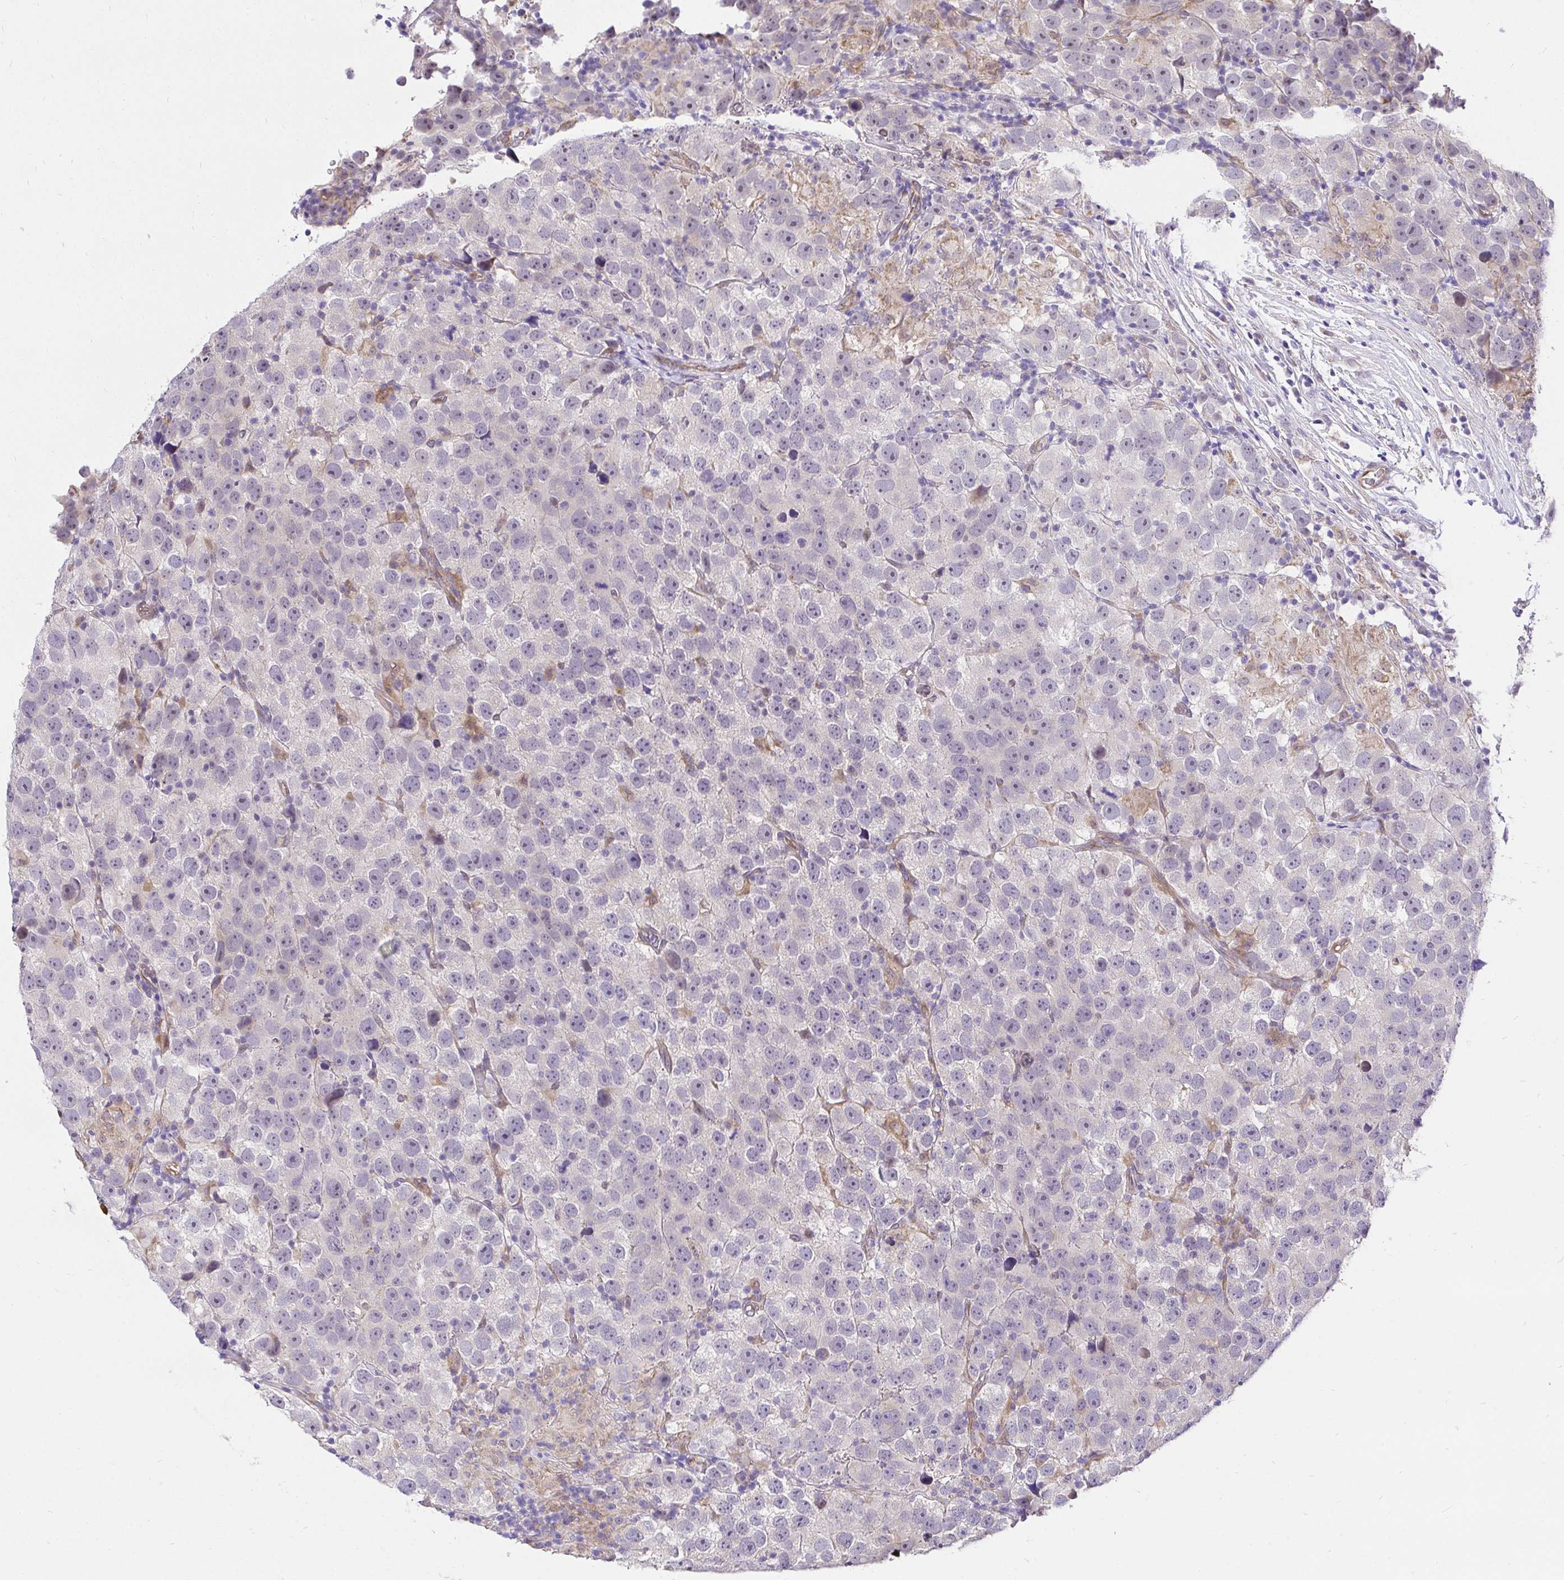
{"staining": {"intensity": "negative", "quantity": "none", "location": "none"}, "tissue": "testis cancer", "cell_type": "Tumor cells", "image_type": "cancer", "snomed": [{"axis": "morphology", "description": "Seminoma, NOS"}, {"axis": "topography", "description": "Testis"}], "caption": "Testis cancer (seminoma) stained for a protein using IHC exhibits no staining tumor cells.", "gene": "CCDC122", "patient": {"sex": "male", "age": 26}}